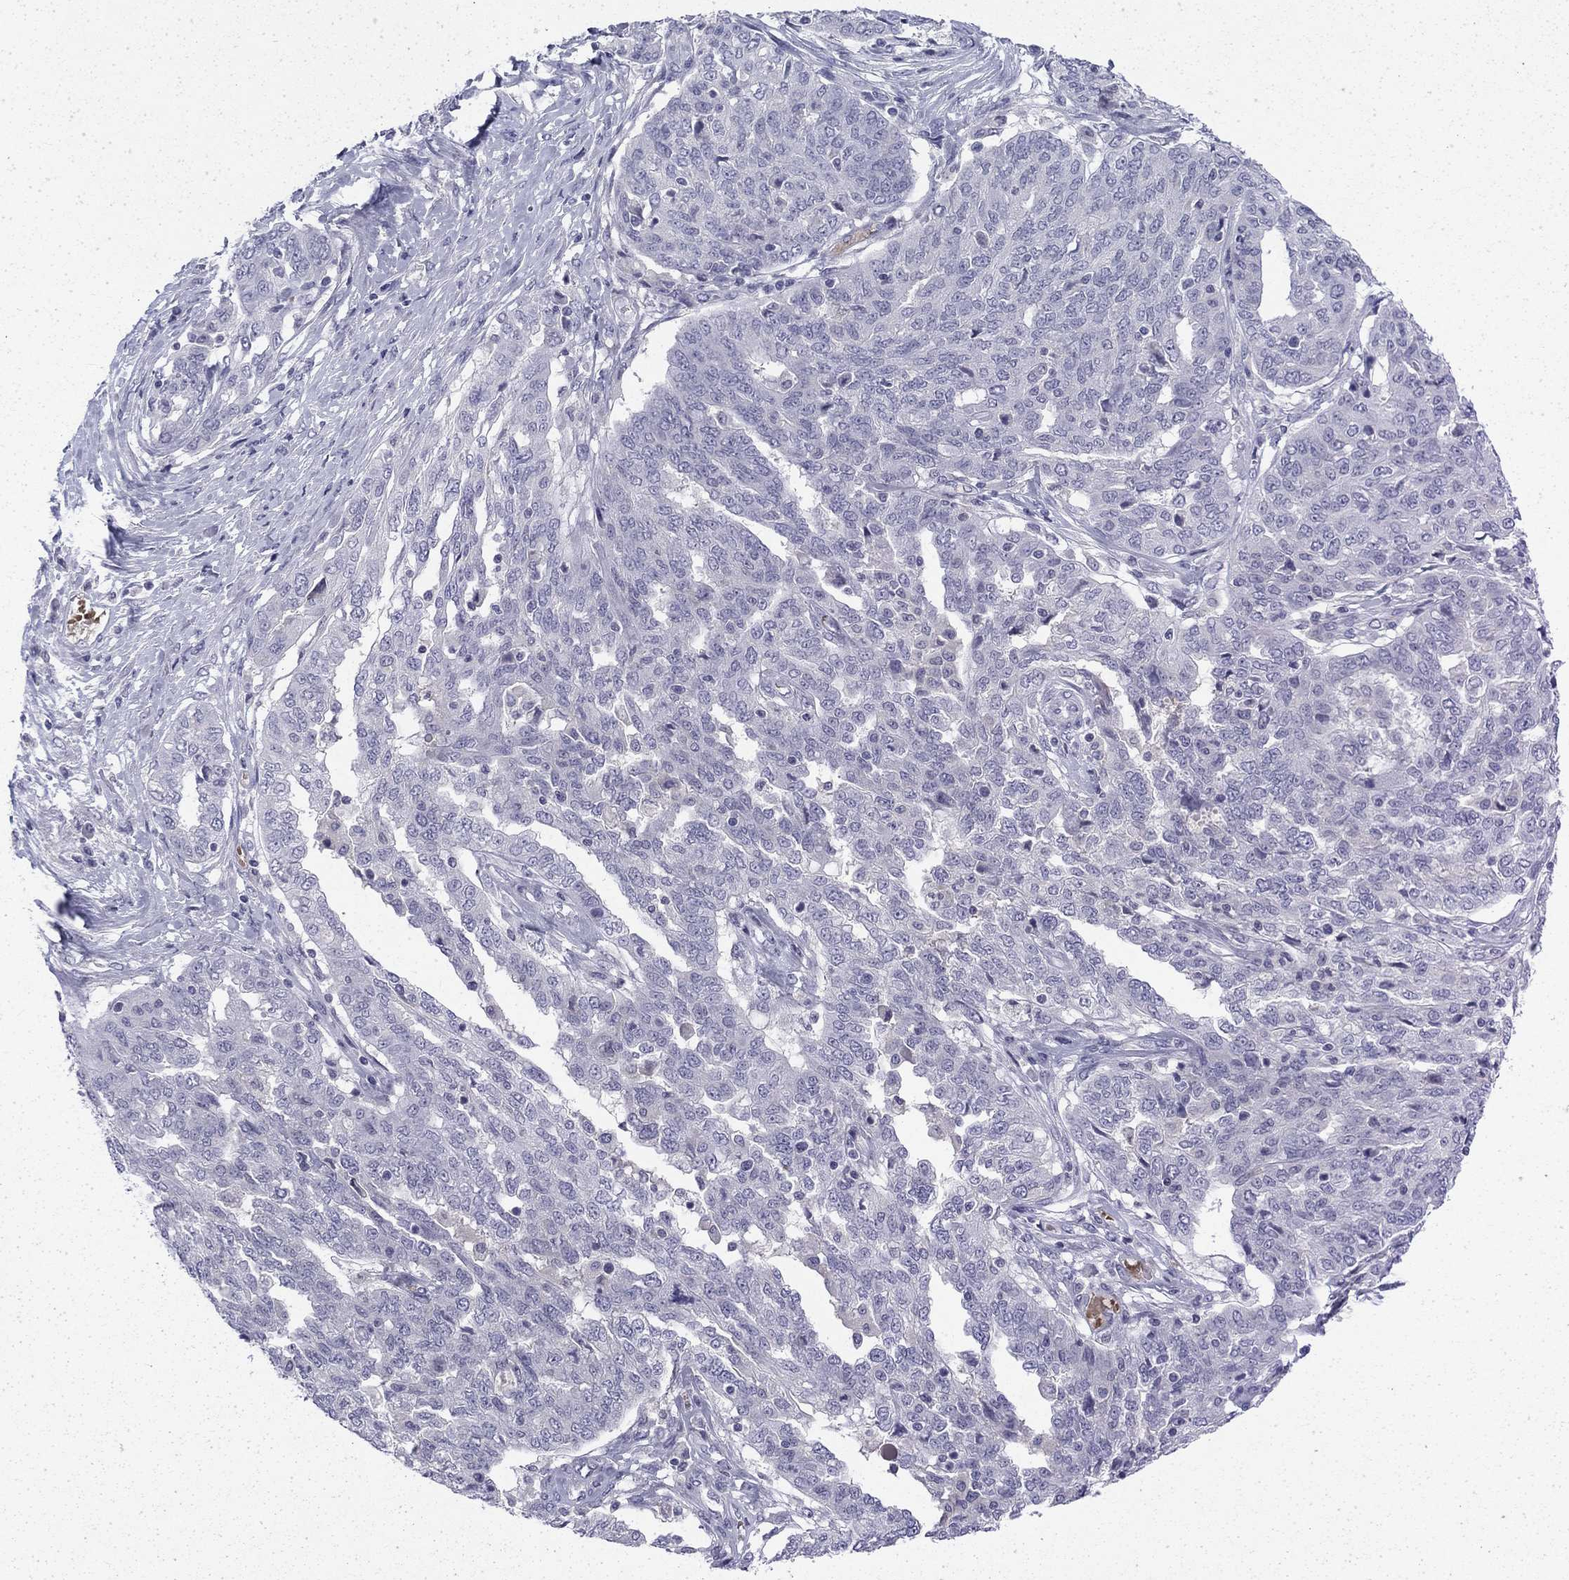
{"staining": {"intensity": "negative", "quantity": "none", "location": "none"}, "tissue": "ovarian cancer", "cell_type": "Tumor cells", "image_type": "cancer", "snomed": [{"axis": "morphology", "description": "Cystadenocarcinoma, serous, NOS"}, {"axis": "topography", "description": "Ovary"}], "caption": "Ovarian cancer (serous cystadenocarcinoma) stained for a protein using IHC exhibits no positivity tumor cells.", "gene": "ENPP6", "patient": {"sex": "female", "age": 67}}